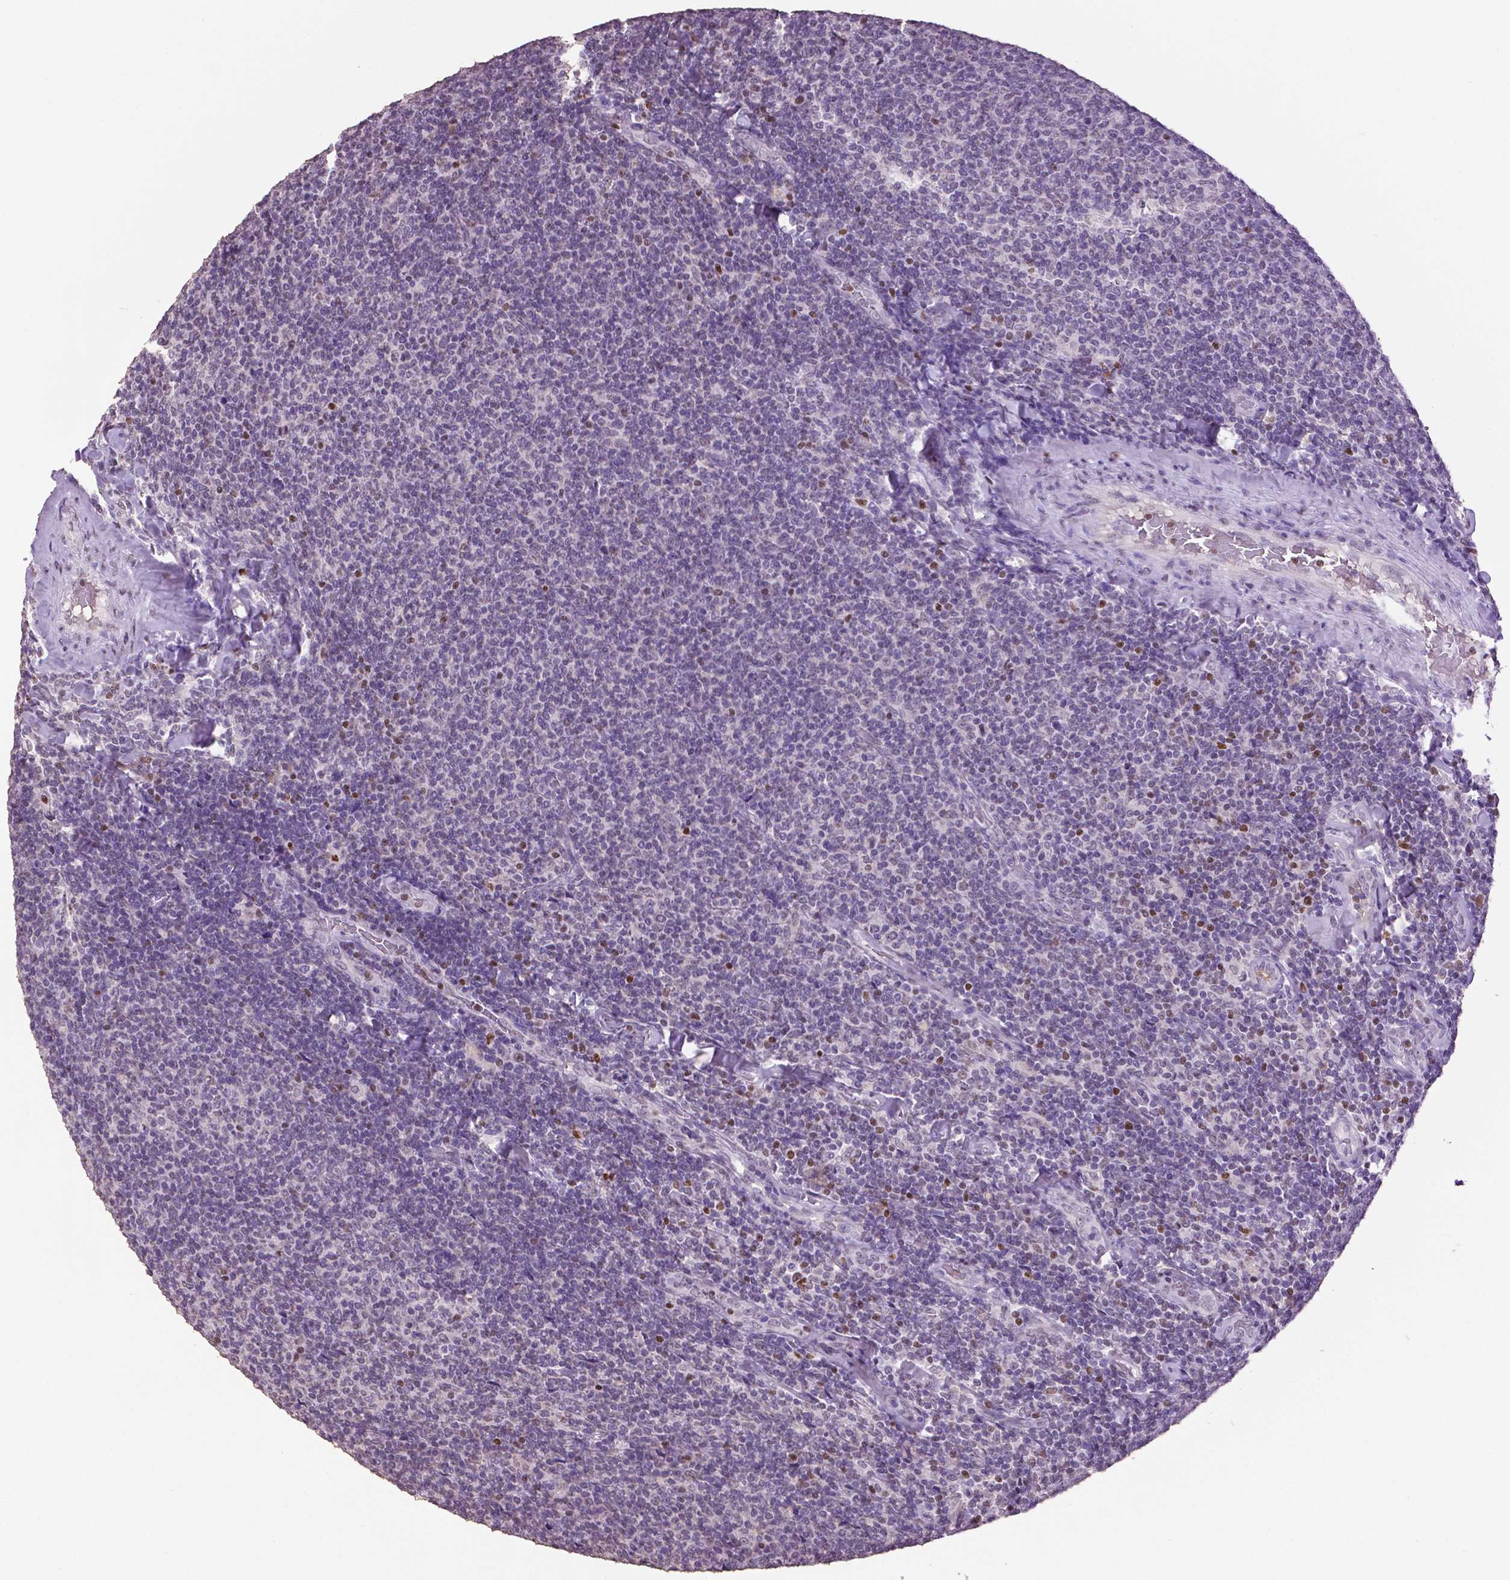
{"staining": {"intensity": "negative", "quantity": "none", "location": "none"}, "tissue": "lymphoma", "cell_type": "Tumor cells", "image_type": "cancer", "snomed": [{"axis": "morphology", "description": "Malignant lymphoma, non-Hodgkin's type, Low grade"}, {"axis": "topography", "description": "Lymph node"}], "caption": "IHC of malignant lymphoma, non-Hodgkin's type (low-grade) shows no positivity in tumor cells.", "gene": "RUNX3", "patient": {"sex": "male", "age": 52}}